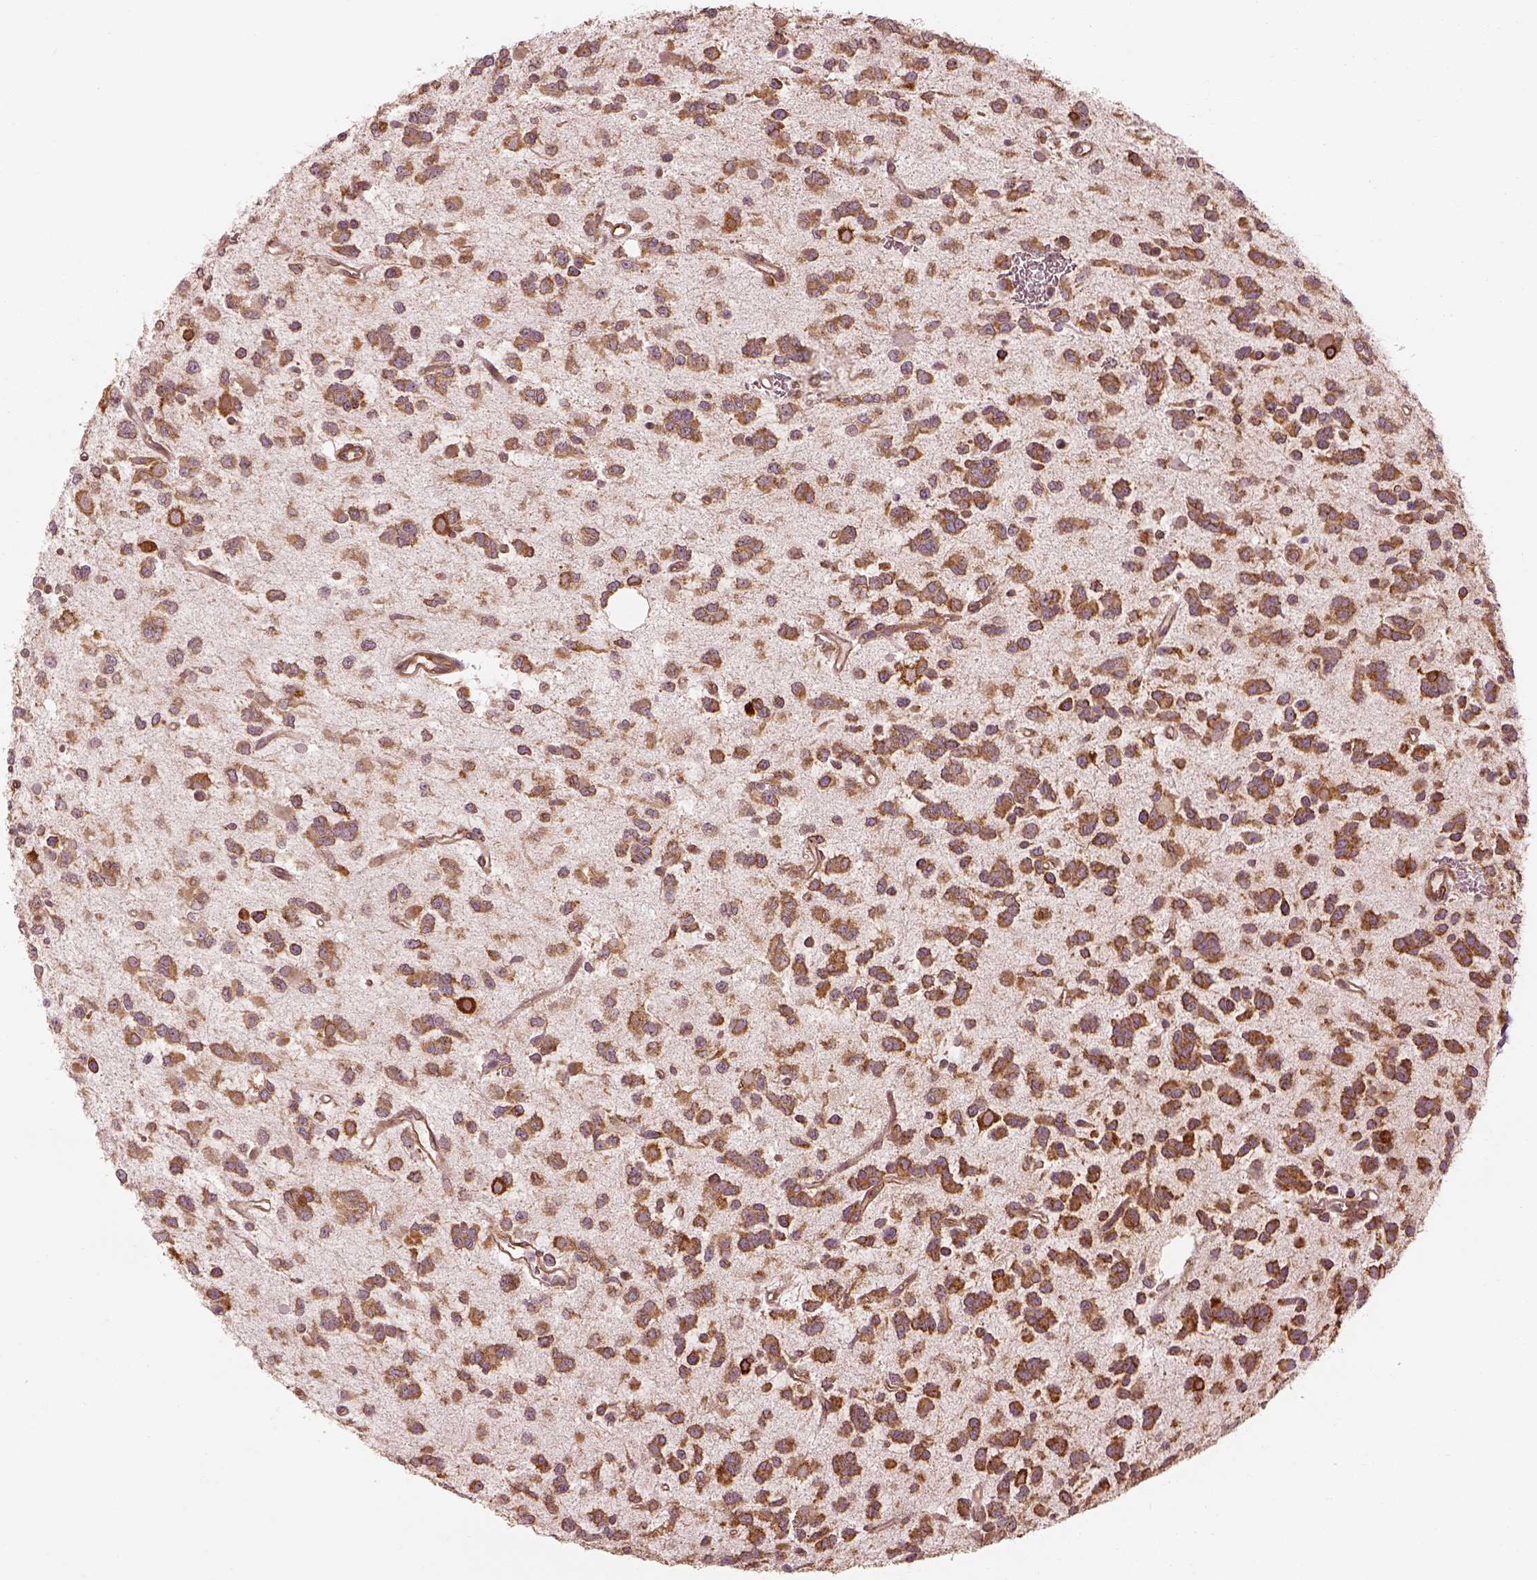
{"staining": {"intensity": "strong", "quantity": "25%-75%", "location": "cytoplasmic/membranous"}, "tissue": "glioma", "cell_type": "Tumor cells", "image_type": "cancer", "snomed": [{"axis": "morphology", "description": "Glioma, malignant, Low grade"}, {"axis": "topography", "description": "Brain"}], "caption": "Glioma stained for a protein shows strong cytoplasmic/membranous positivity in tumor cells.", "gene": "LSM14A", "patient": {"sex": "female", "age": 45}}